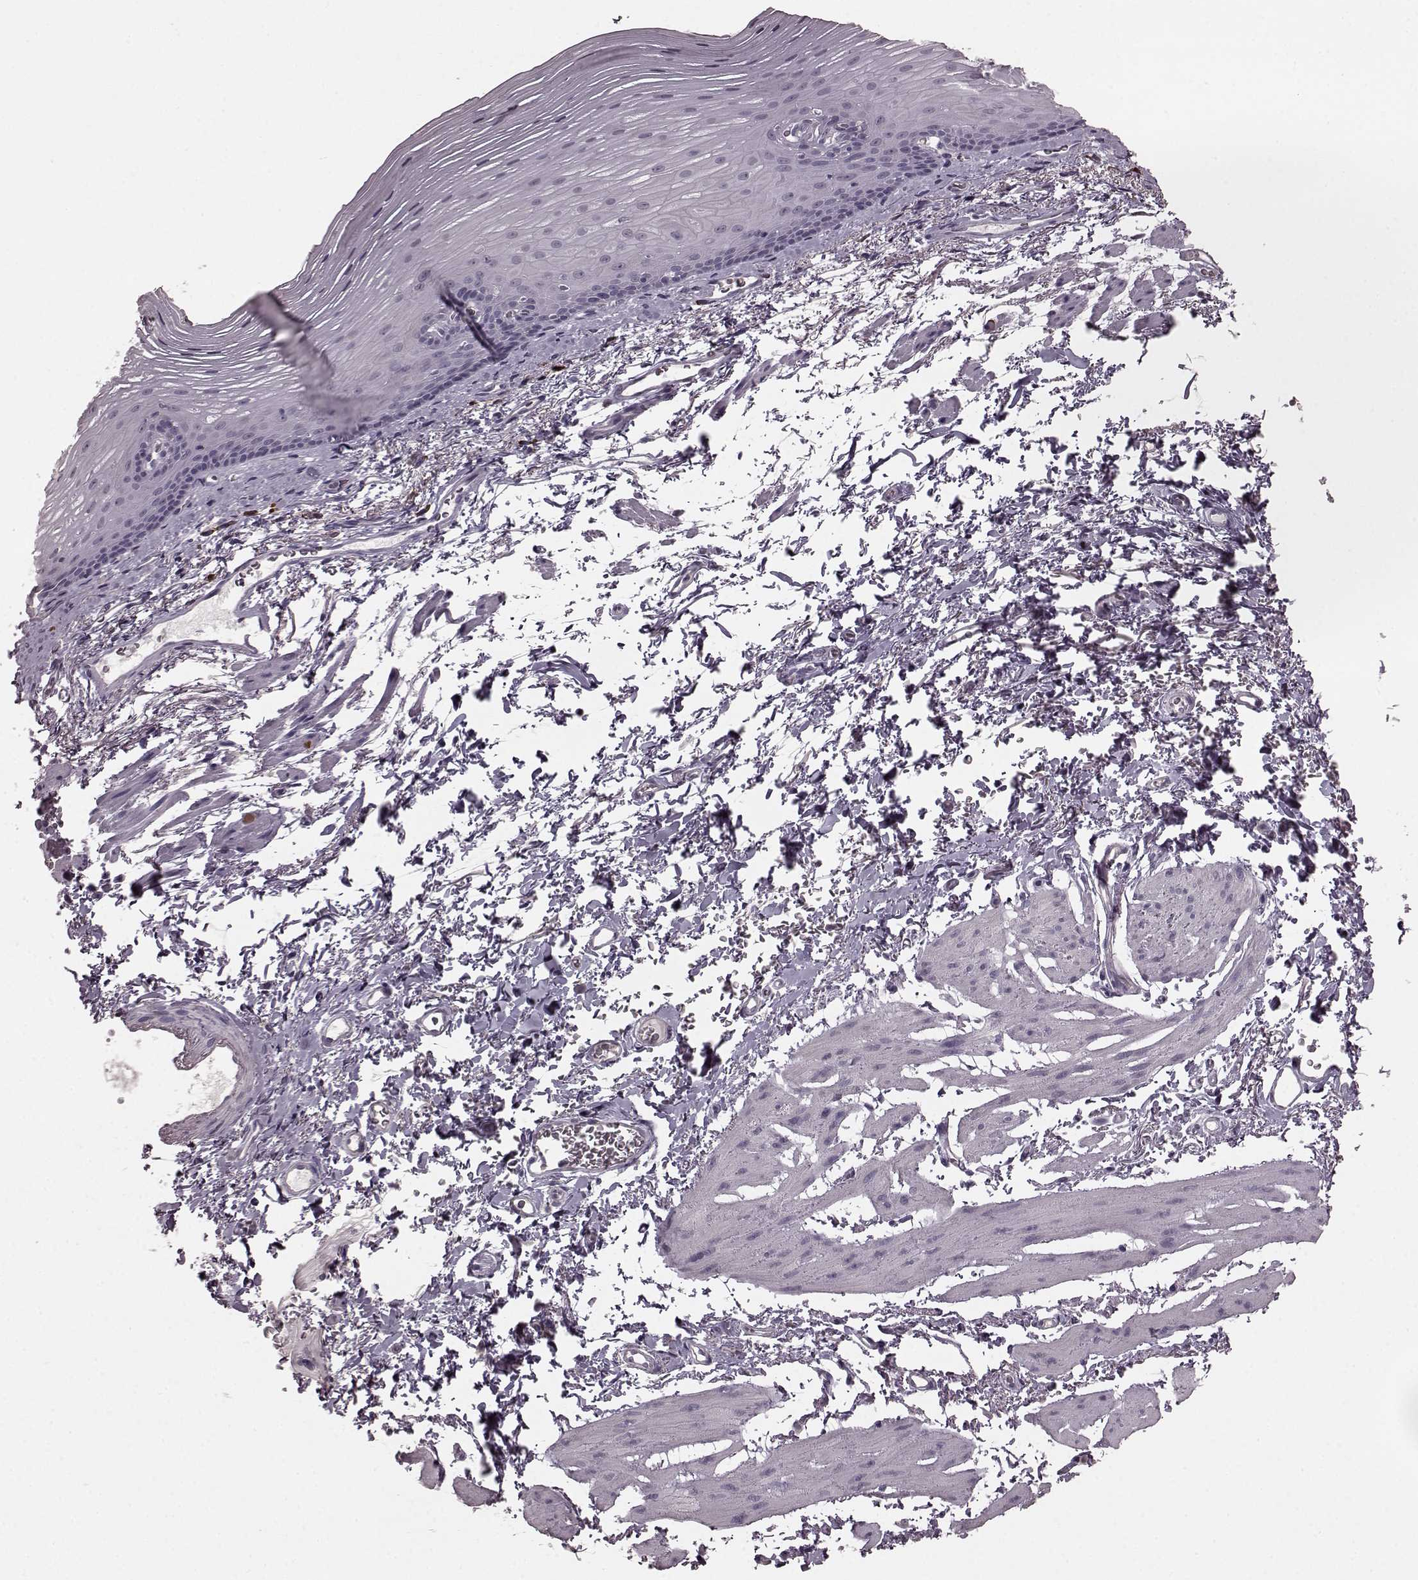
{"staining": {"intensity": "negative", "quantity": "none", "location": "none"}, "tissue": "esophagus", "cell_type": "Squamous epithelial cells", "image_type": "normal", "snomed": [{"axis": "morphology", "description": "Normal tissue, NOS"}, {"axis": "topography", "description": "Esophagus"}], "caption": "Immunohistochemistry of benign esophagus exhibits no expression in squamous epithelial cells.", "gene": "CD28", "patient": {"sex": "male", "age": 76}}